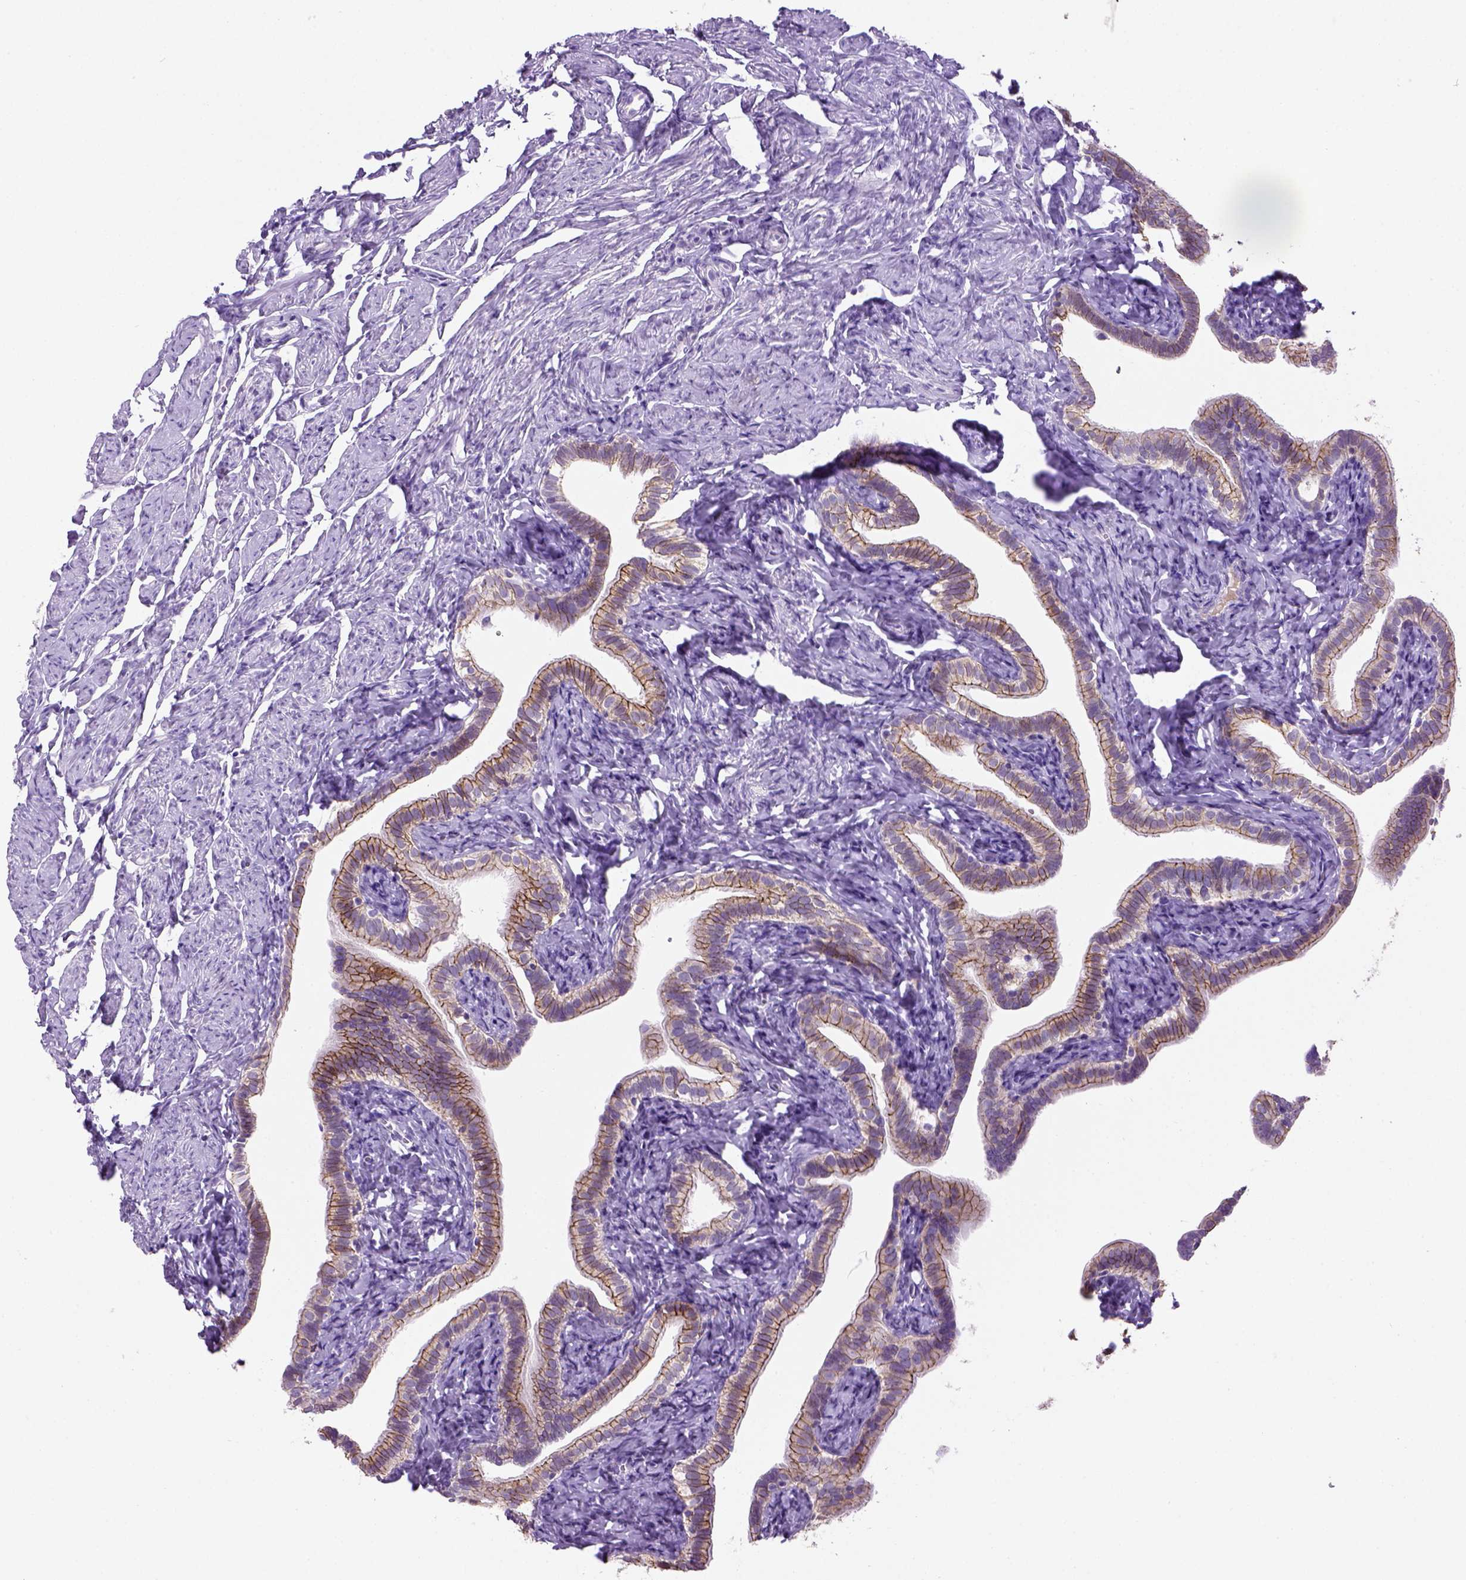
{"staining": {"intensity": "moderate", "quantity": "25%-75%", "location": "cytoplasmic/membranous"}, "tissue": "fallopian tube", "cell_type": "Glandular cells", "image_type": "normal", "snomed": [{"axis": "morphology", "description": "Normal tissue, NOS"}, {"axis": "topography", "description": "Fallopian tube"}], "caption": "IHC (DAB) staining of benign human fallopian tube reveals moderate cytoplasmic/membranous protein expression in about 25%-75% of glandular cells.", "gene": "CDH1", "patient": {"sex": "female", "age": 41}}